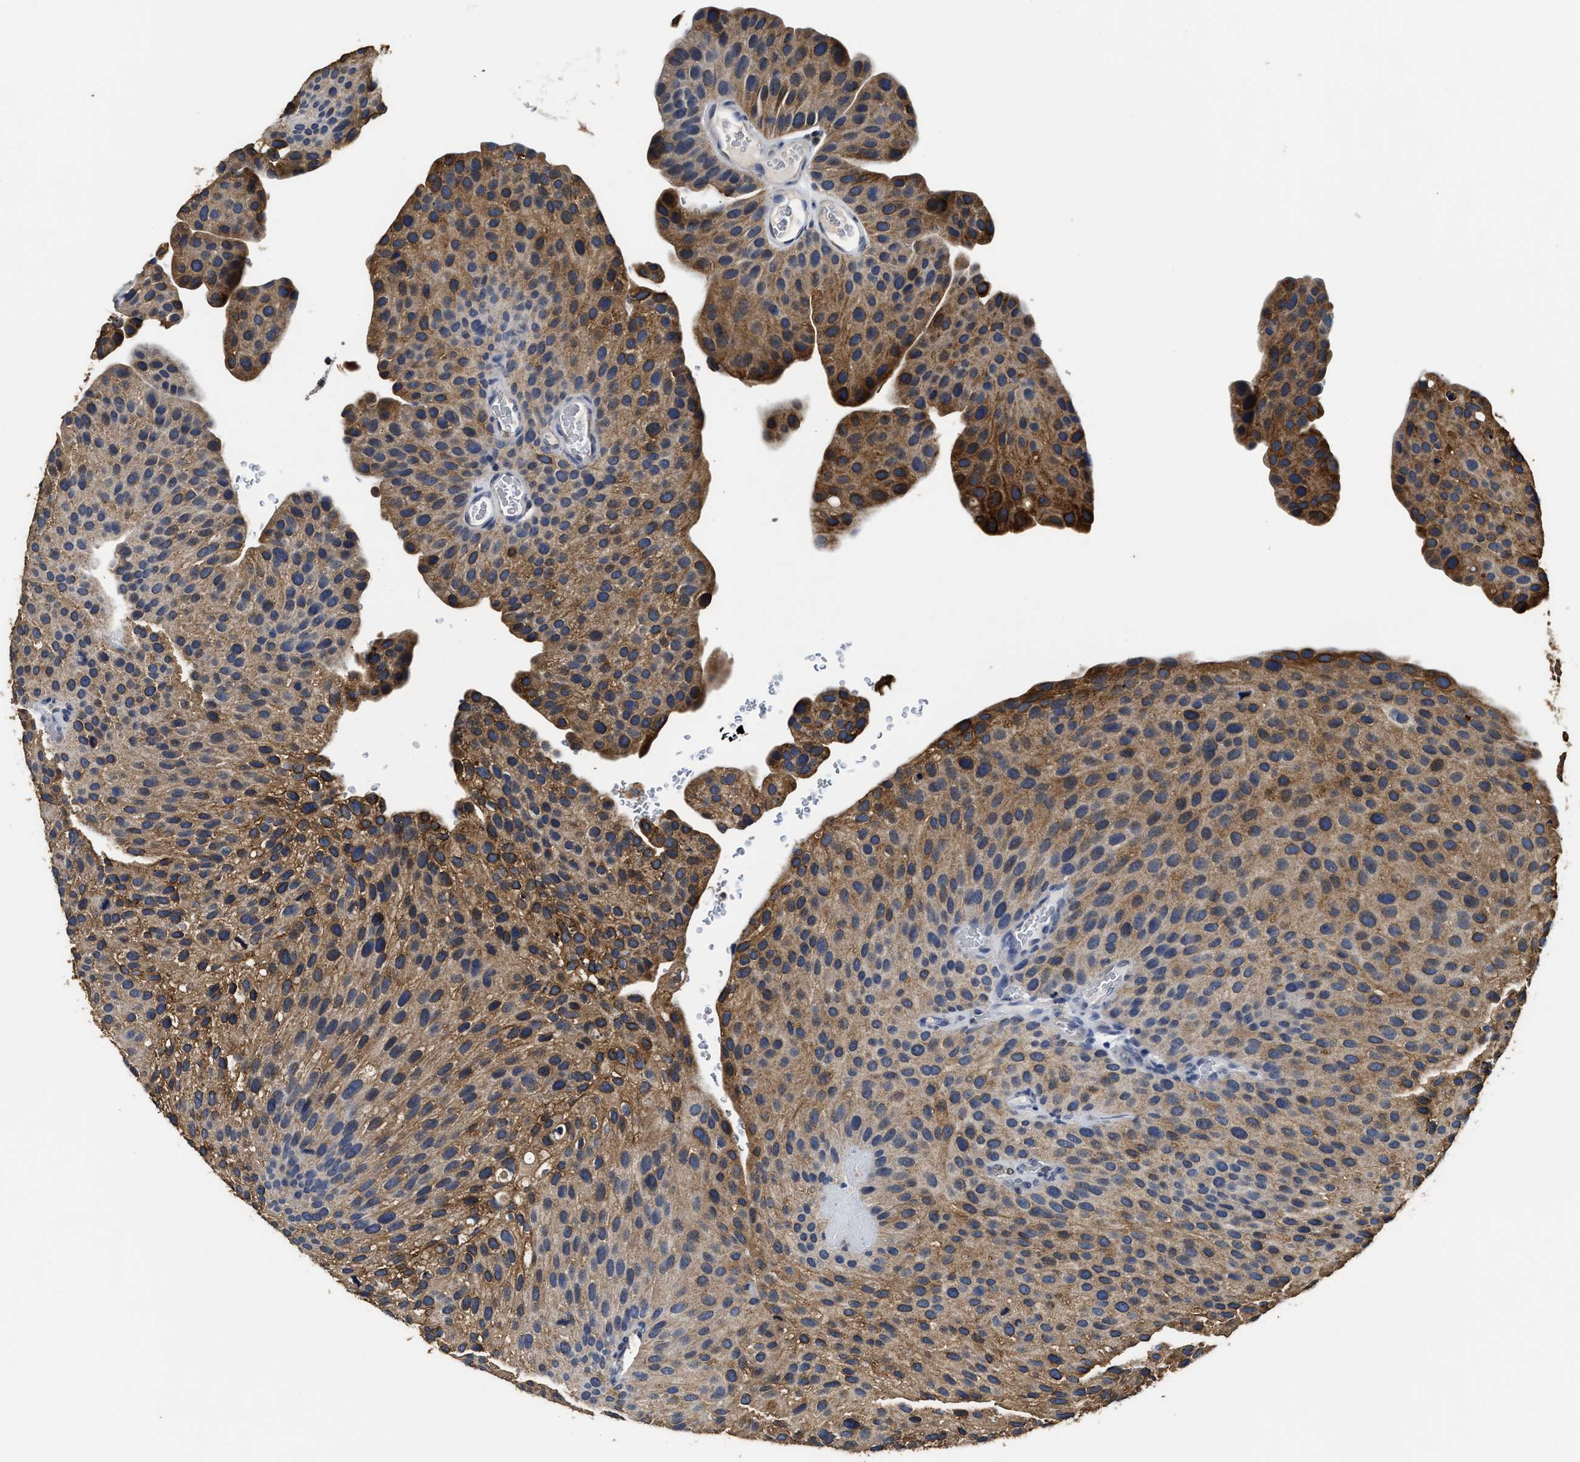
{"staining": {"intensity": "moderate", "quantity": ">75%", "location": "cytoplasmic/membranous"}, "tissue": "urothelial cancer", "cell_type": "Tumor cells", "image_type": "cancer", "snomed": [{"axis": "morphology", "description": "Urothelial carcinoma, Low grade"}, {"axis": "topography", "description": "Smooth muscle"}, {"axis": "topography", "description": "Urinary bladder"}], "caption": "Protein staining demonstrates moderate cytoplasmic/membranous expression in about >75% of tumor cells in urothelial cancer.", "gene": "CTNNA1", "patient": {"sex": "male", "age": 60}}